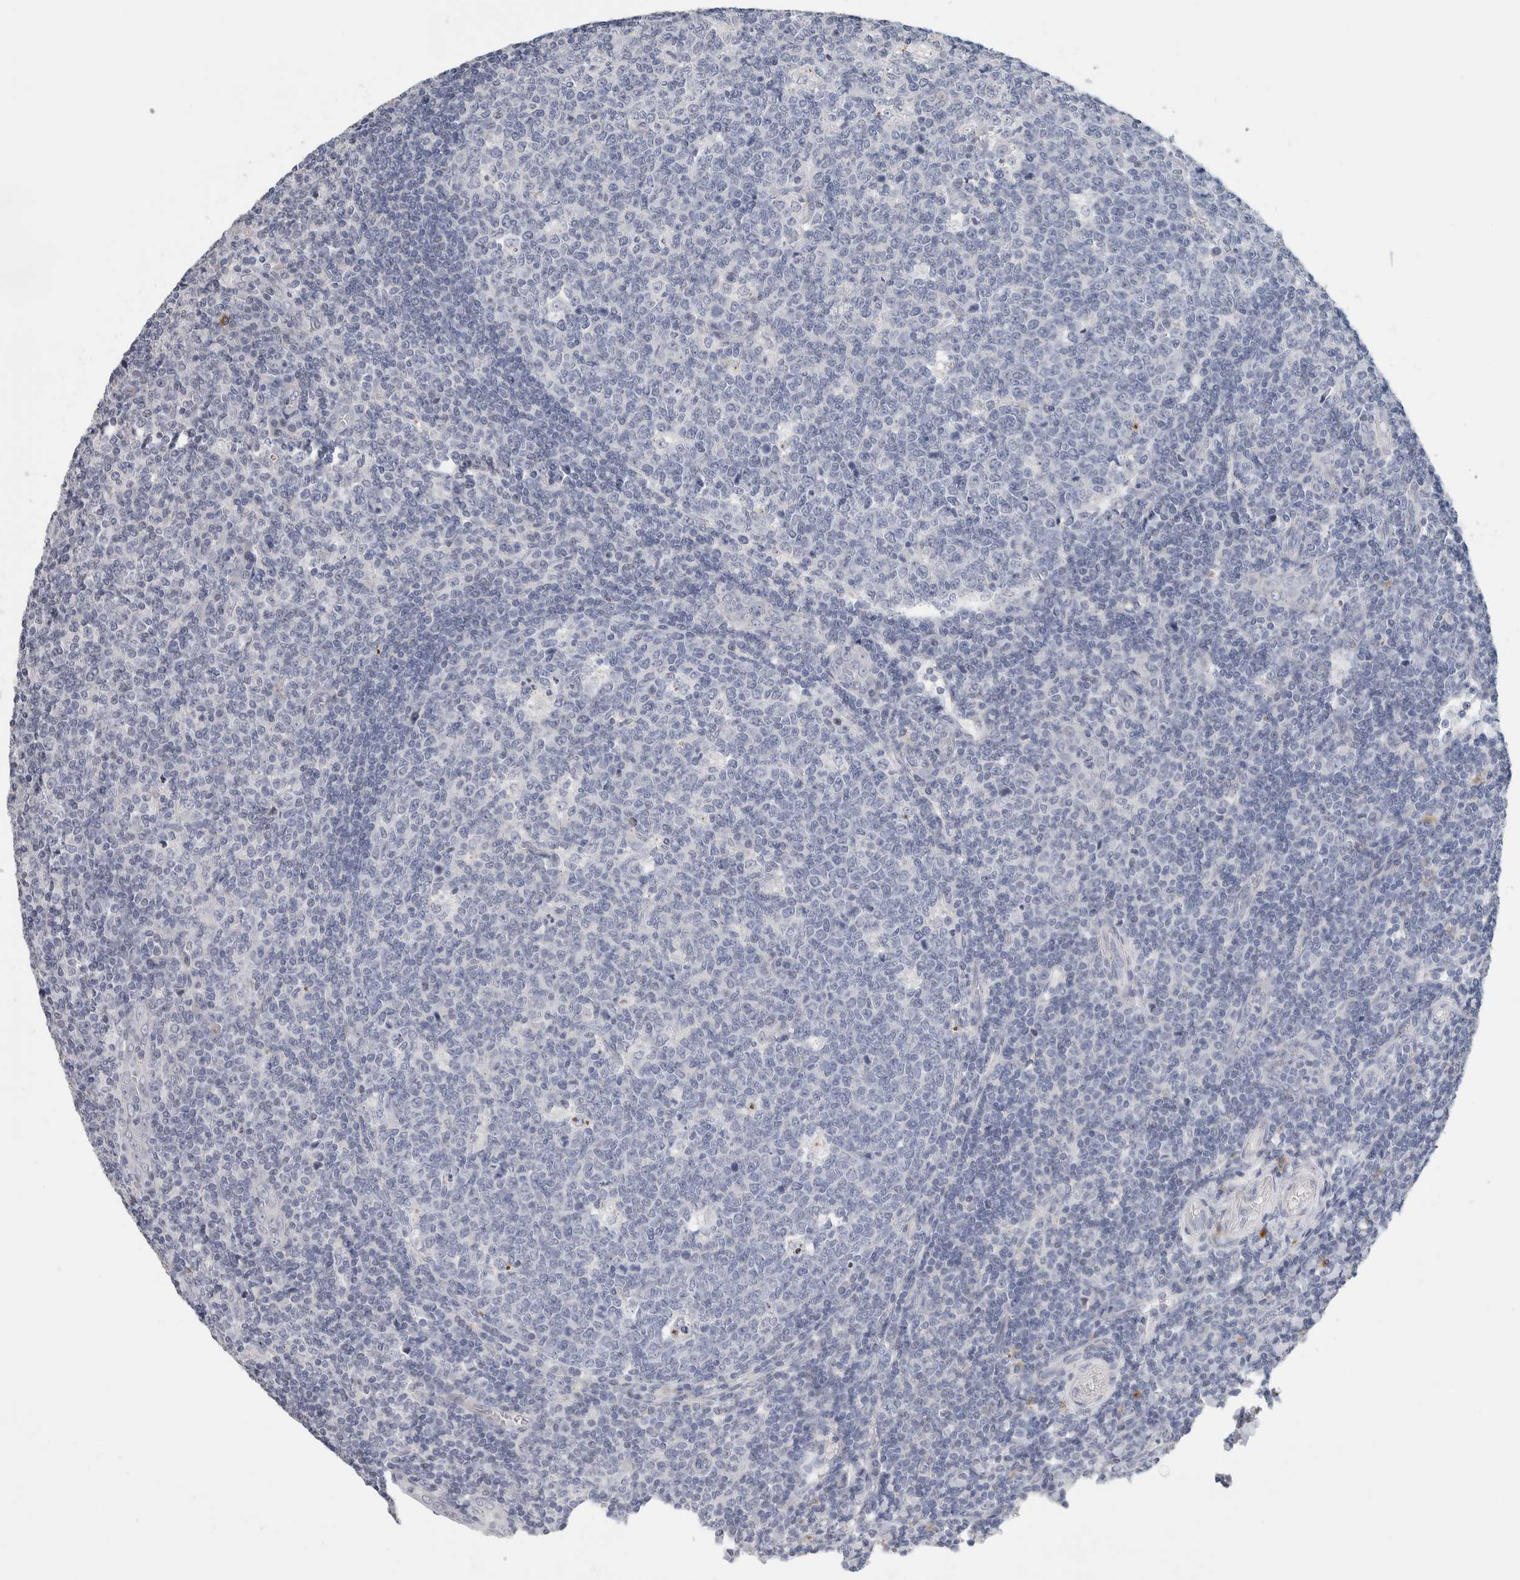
{"staining": {"intensity": "negative", "quantity": "none", "location": "none"}, "tissue": "tonsil", "cell_type": "Germinal center cells", "image_type": "normal", "snomed": [{"axis": "morphology", "description": "Normal tissue, NOS"}, {"axis": "topography", "description": "Tonsil"}], "caption": "DAB immunohistochemical staining of benign tonsil shows no significant expression in germinal center cells. (Stains: DAB (3,3'-diaminobenzidine) IHC with hematoxylin counter stain, Microscopy: brightfield microscopy at high magnification).", "gene": "SCN2A", "patient": {"sex": "female", "age": 19}}